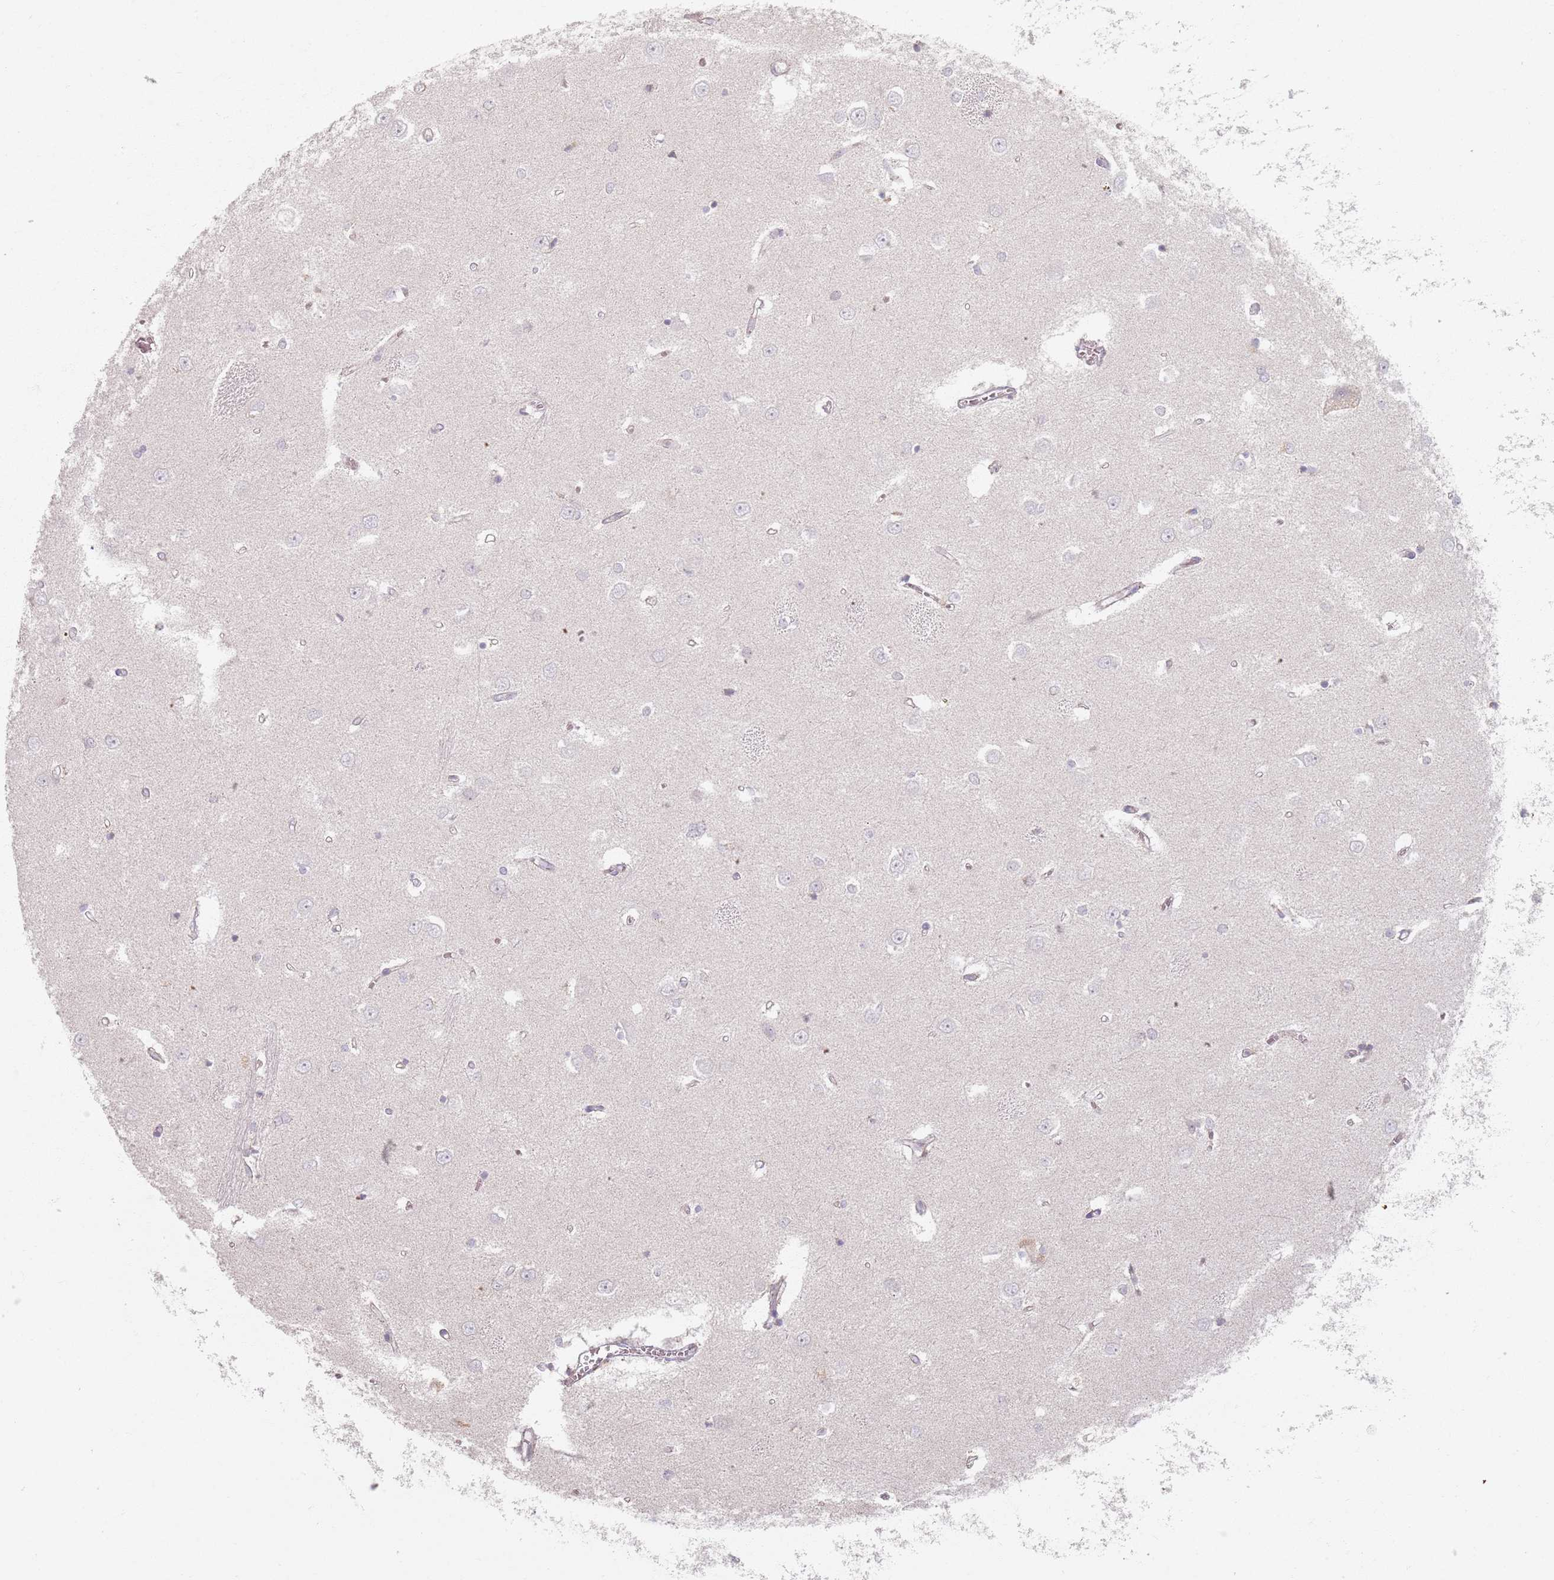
{"staining": {"intensity": "weak", "quantity": "<25%", "location": "cytoplasmic/membranous"}, "tissue": "caudate", "cell_type": "Glial cells", "image_type": "normal", "snomed": [{"axis": "morphology", "description": "Normal tissue, NOS"}, {"axis": "topography", "description": "Lateral ventricle wall"}], "caption": "An image of human caudate is negative for staining in glial cells. (Immunohistochemistry, brightfield microscopy, high magnification).", "gene": "PKD2L2", "patient": {"sex": "male", "age": 37}}